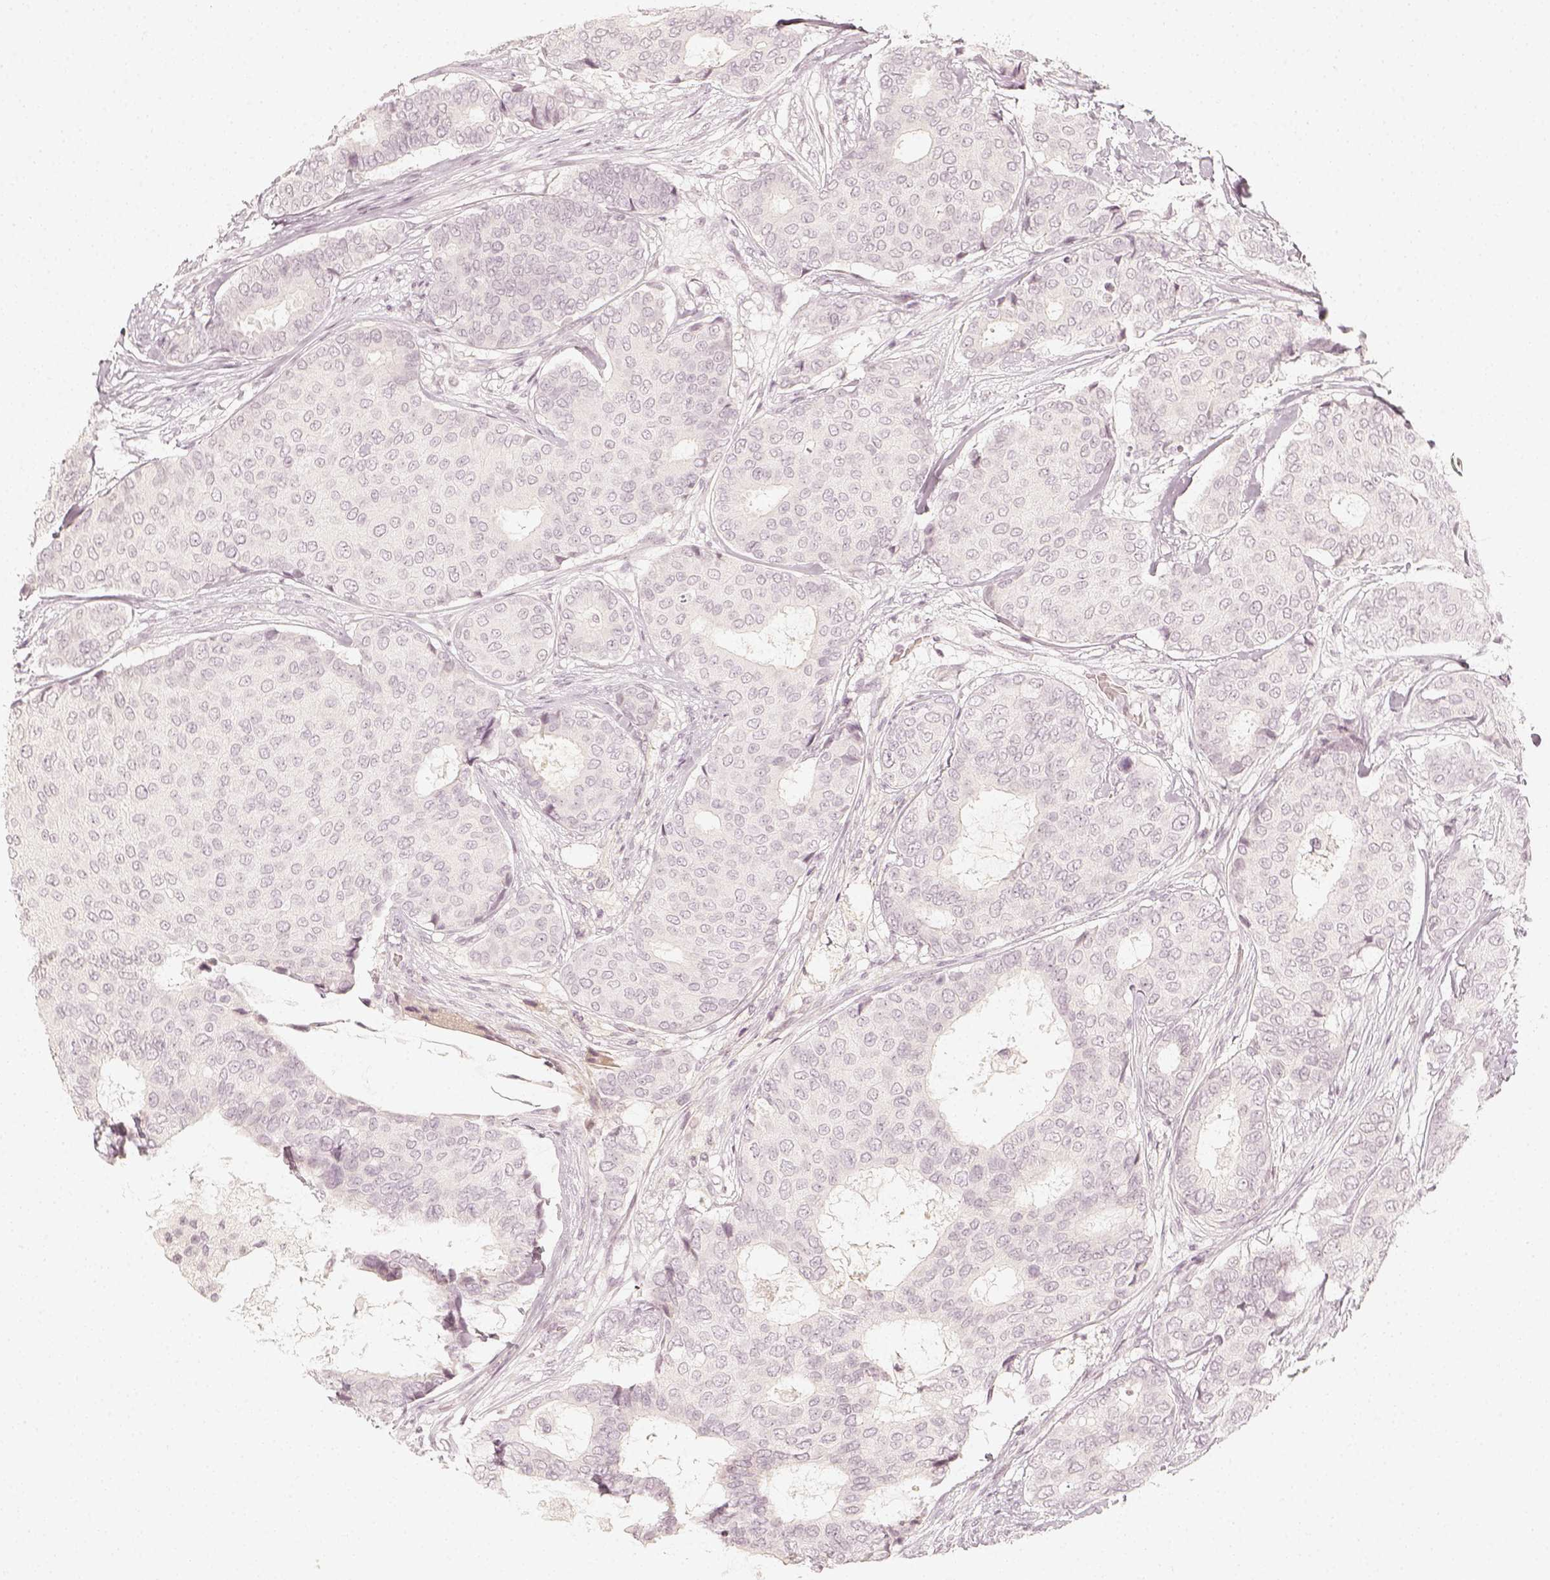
{"staining": {"intensity": "negative", "quantity": "none", "location": "none"}, "tissue": "breast cancer", "cell_type": "Tumor cells", "image_type": "cancer", "snomed": [{"axis": "morphology", "description": "Duct carcinoma"}, {"axis": "topography", "description": "Breast"}], "caption": "There is no significant positivity in tumor cells of breast cancer (infiltrating ductal carcinoma).", "gene": "DSG4", "patient": {"sex": "female", "age": 75}}